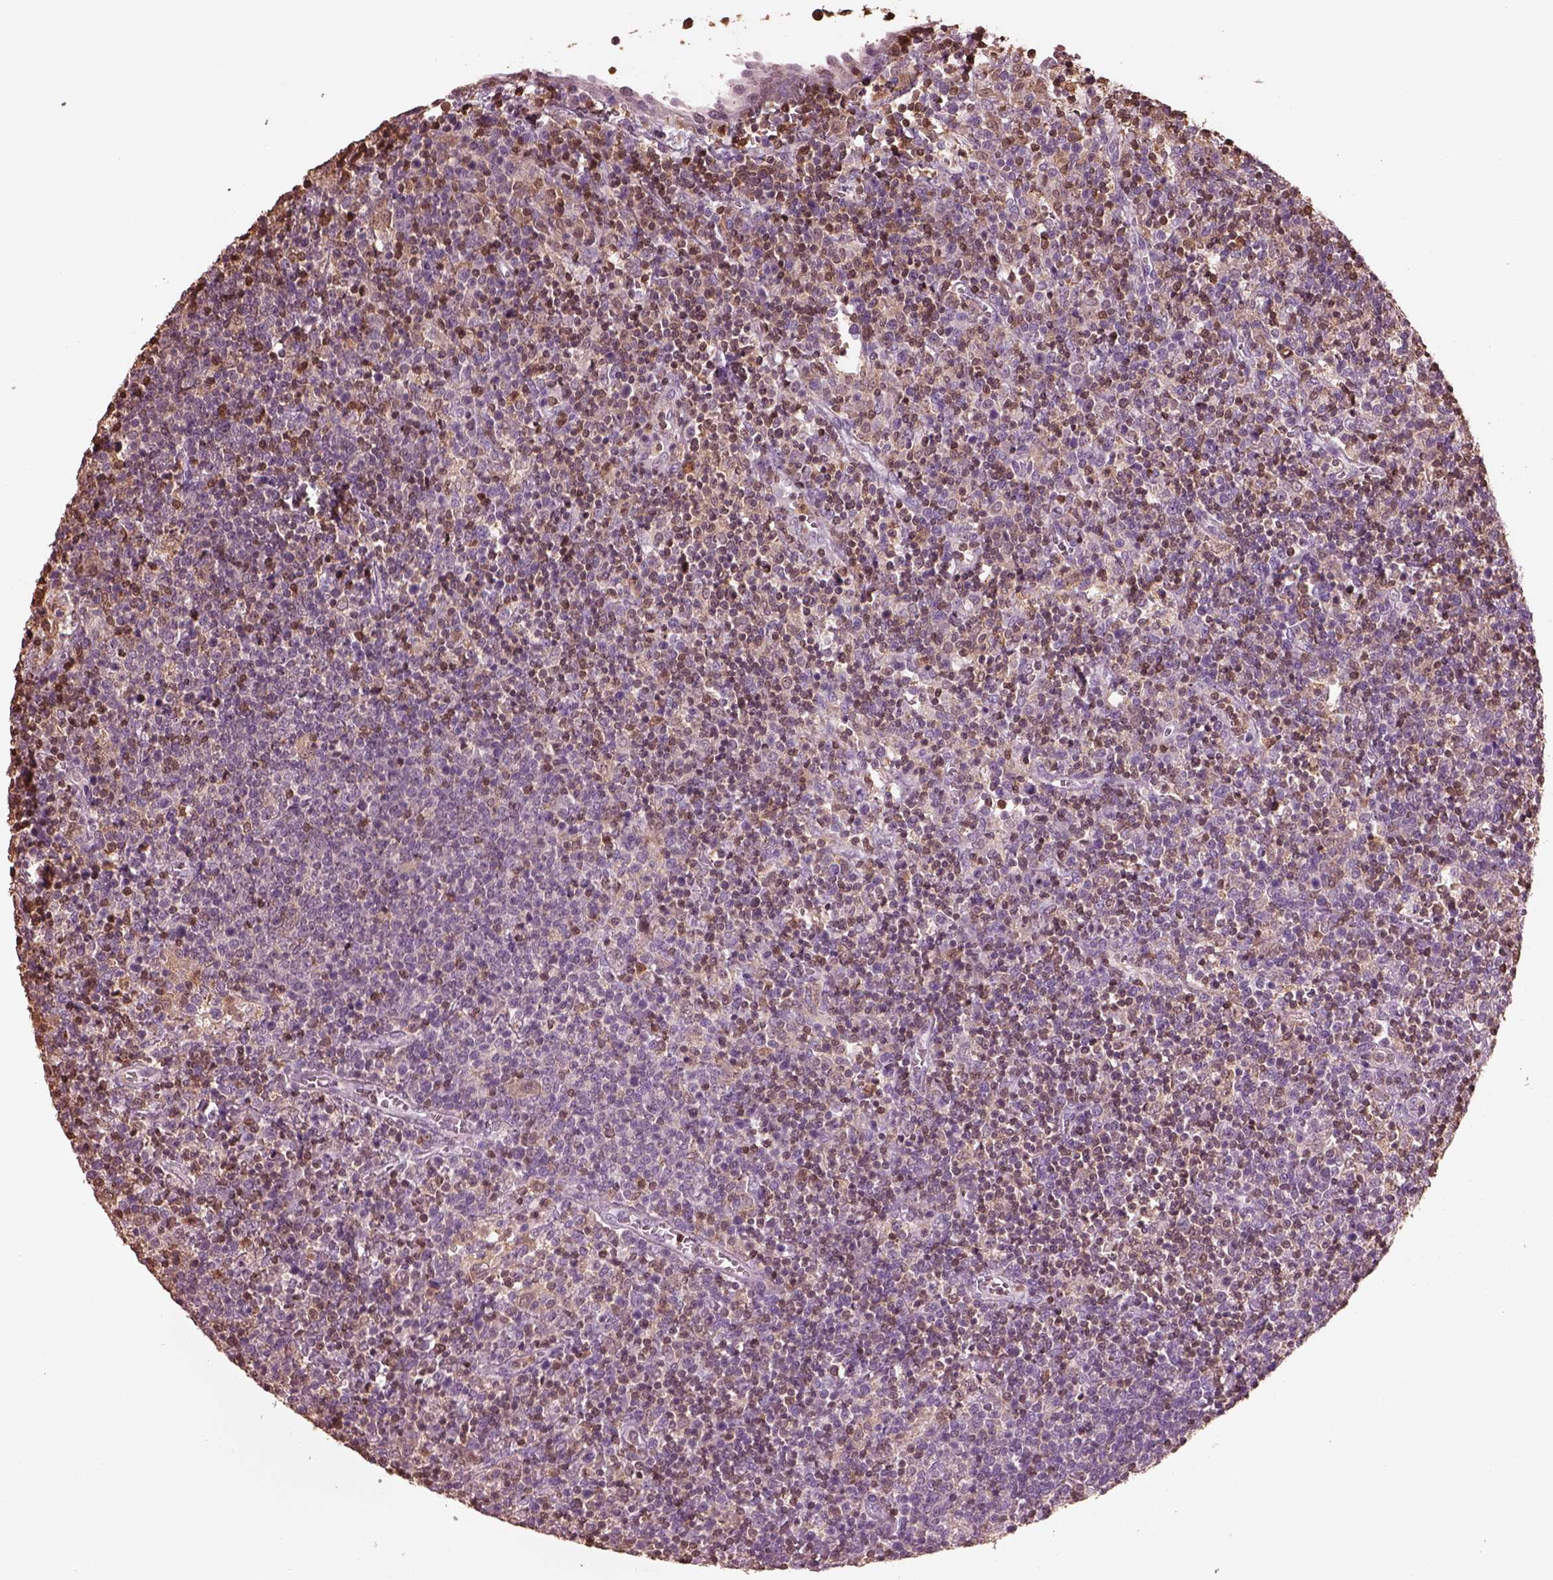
{"staining": {"intensity": "weak", "quantity": "<25%", "location": "cytoplasmic/membranous,nuclear"}, "tissue": "lymphoma", "cell_type": "Tumor cells", "image_type": "cancer", "snomed": [{"axis": "morphology", "description": "Malignant lymphoma, non-Hodgkin's type, High grade"}, {"axis": "topography", "description": "Lymph node"}], "caption": "This is a image of IHC staining of high-grade malignant lymphoma, non-Hodgkin's type, which shows no expression in tumor cells.", "gene": "IL31RA", "patient": {"sex": "male", "age": 61}}